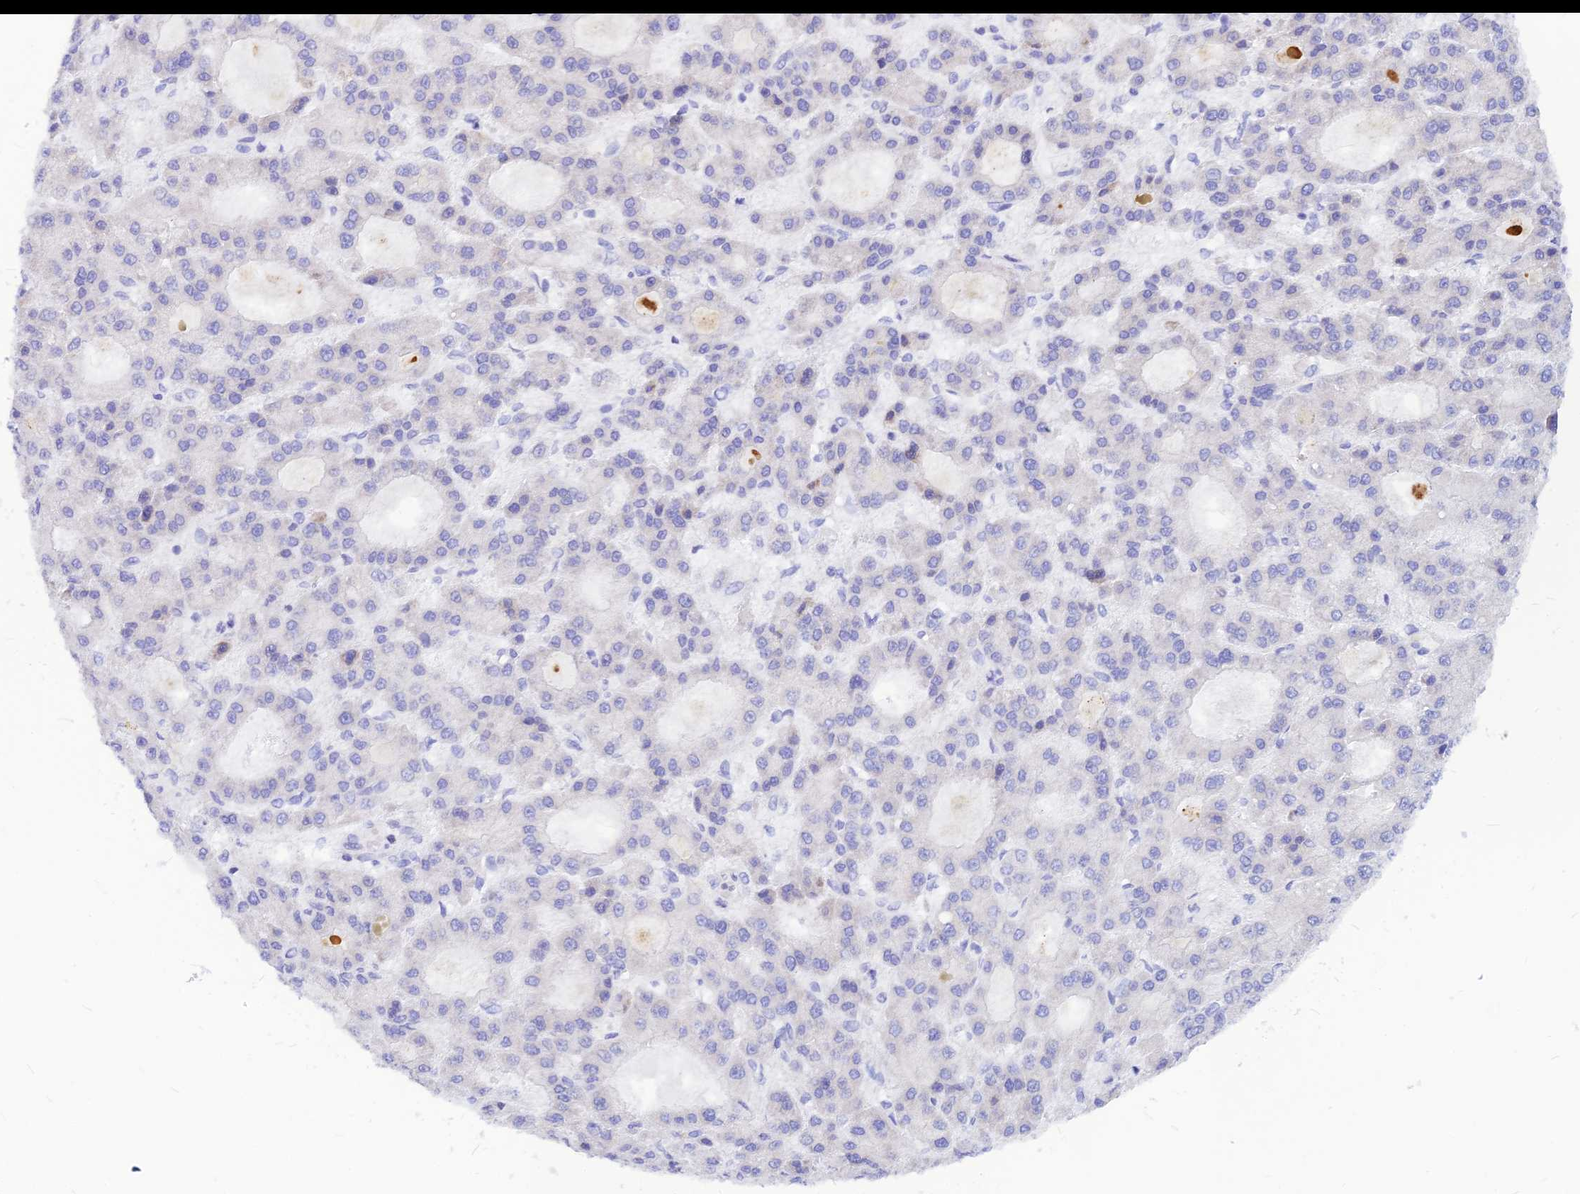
{"staining": {"intensity": "negative", "quantity": "none", "location": "none"}, "tissue": "liver cancer", "cell_type": "Tumor cells", "image_type": "cancer", "snomed": [{"axis": "morphology", "description": "Carcinoma, Hepatocellular, NOS"}, {"axis": "topography", "description": "Liver"}], "caption": "IHC photomicrograph of hepatocellular carcinoma (liver) stained for a protein (brown), which displays no positivity in tumor cells.", "gene": "CNOT6", "patient": {"sex": "male", "age": 70}}